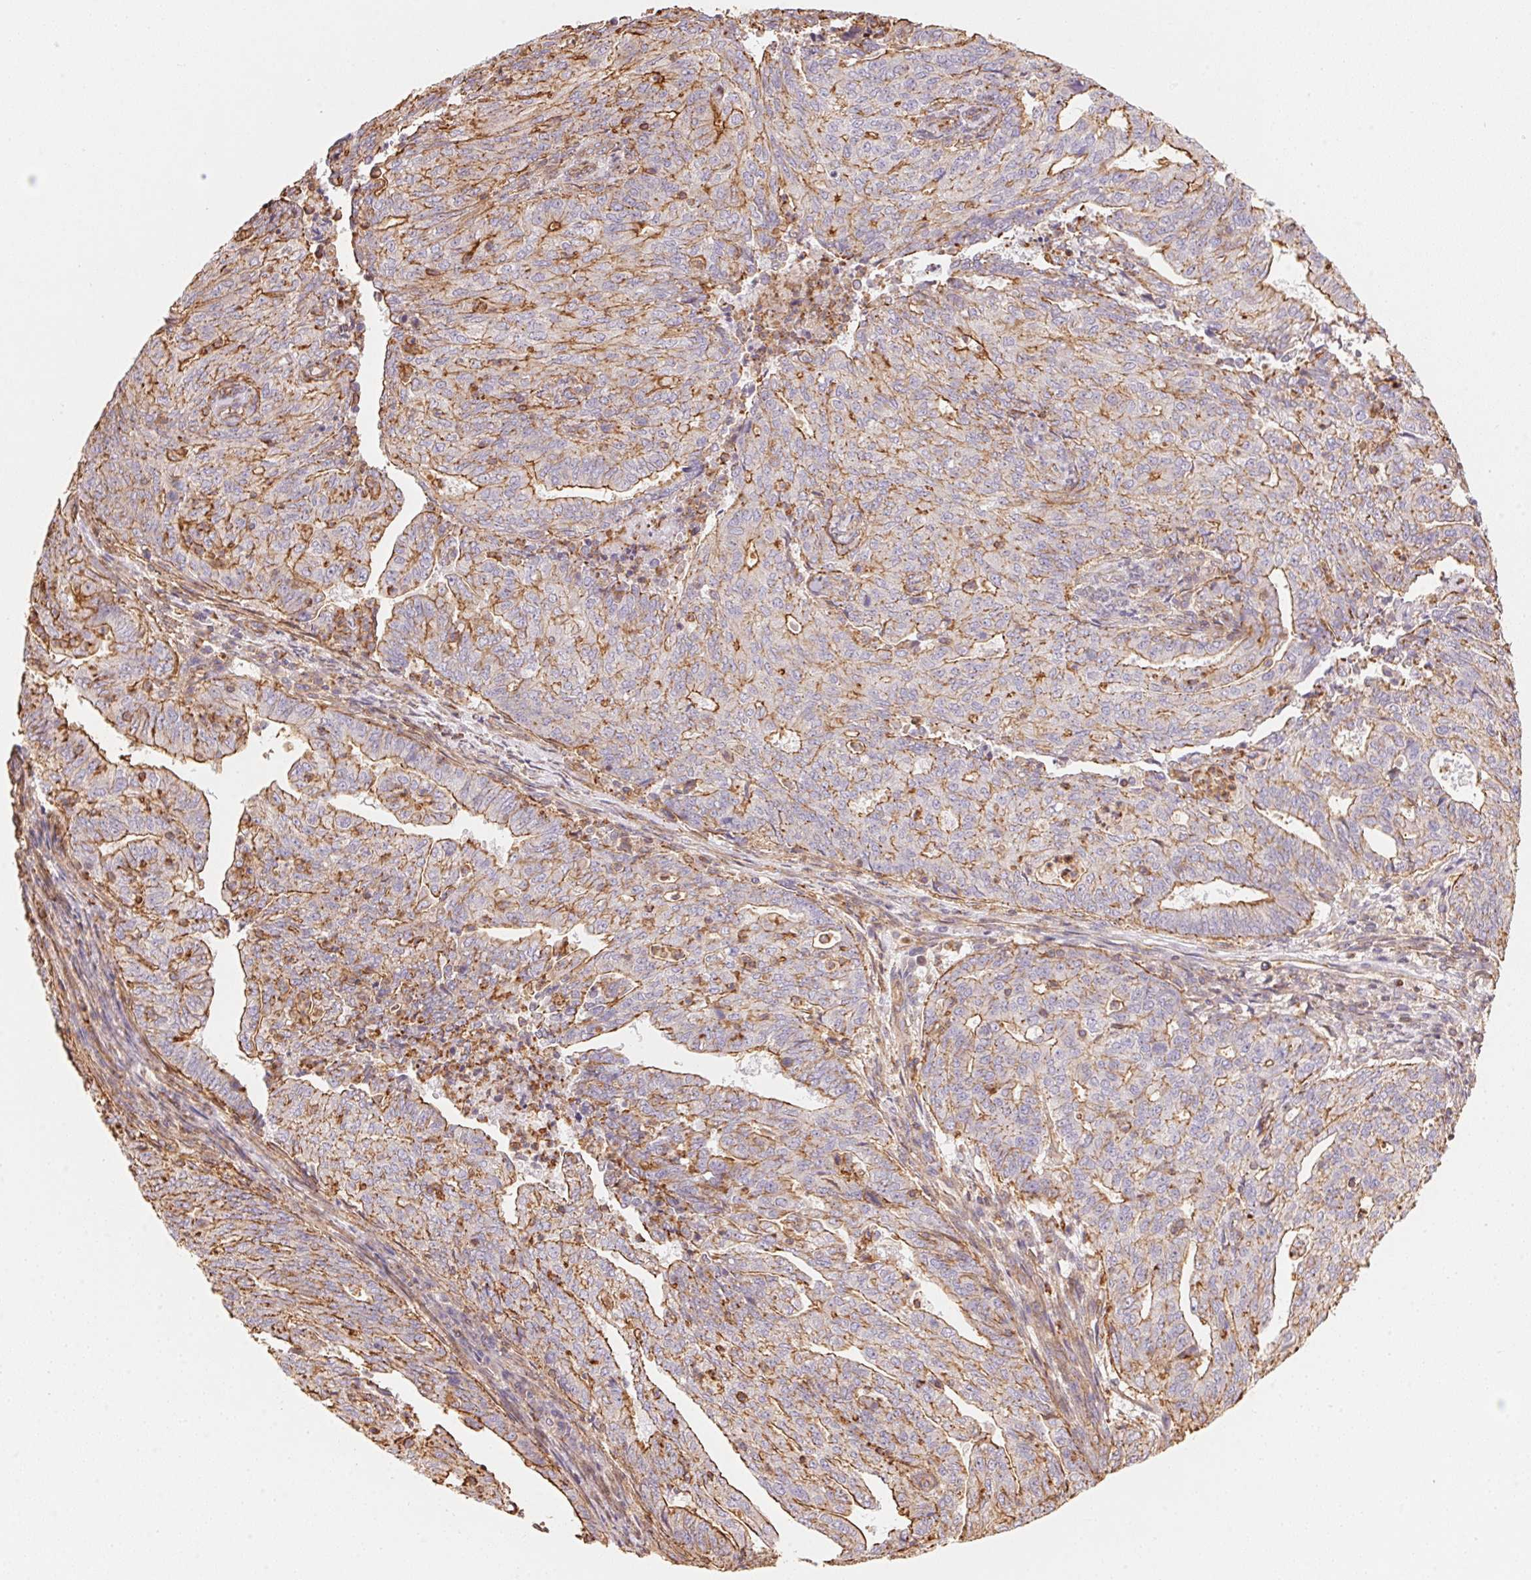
{"staining": {"intensity": "moderate", "quantity": "25%-75%", "location": "cytoplasmic/membranous"}, "tissue": "endometrial cancer", "cell_type": "Tumor cells", "image_type": "cancer", "snomed": [{"axis": "morphology", "description": "Adenocarcinoma, NOS"}, {"axis": "topography", "description": "Endometrium"}], "caption": "Protein expression analysis of endometrial cancer (adenocarcinoma) reveals moderate cytoplasmic/membranous positivity in approximately 25%-75% of tumor cells.", "gene": "FRAS1", "patient": {"sex": "female", "age": 82}}